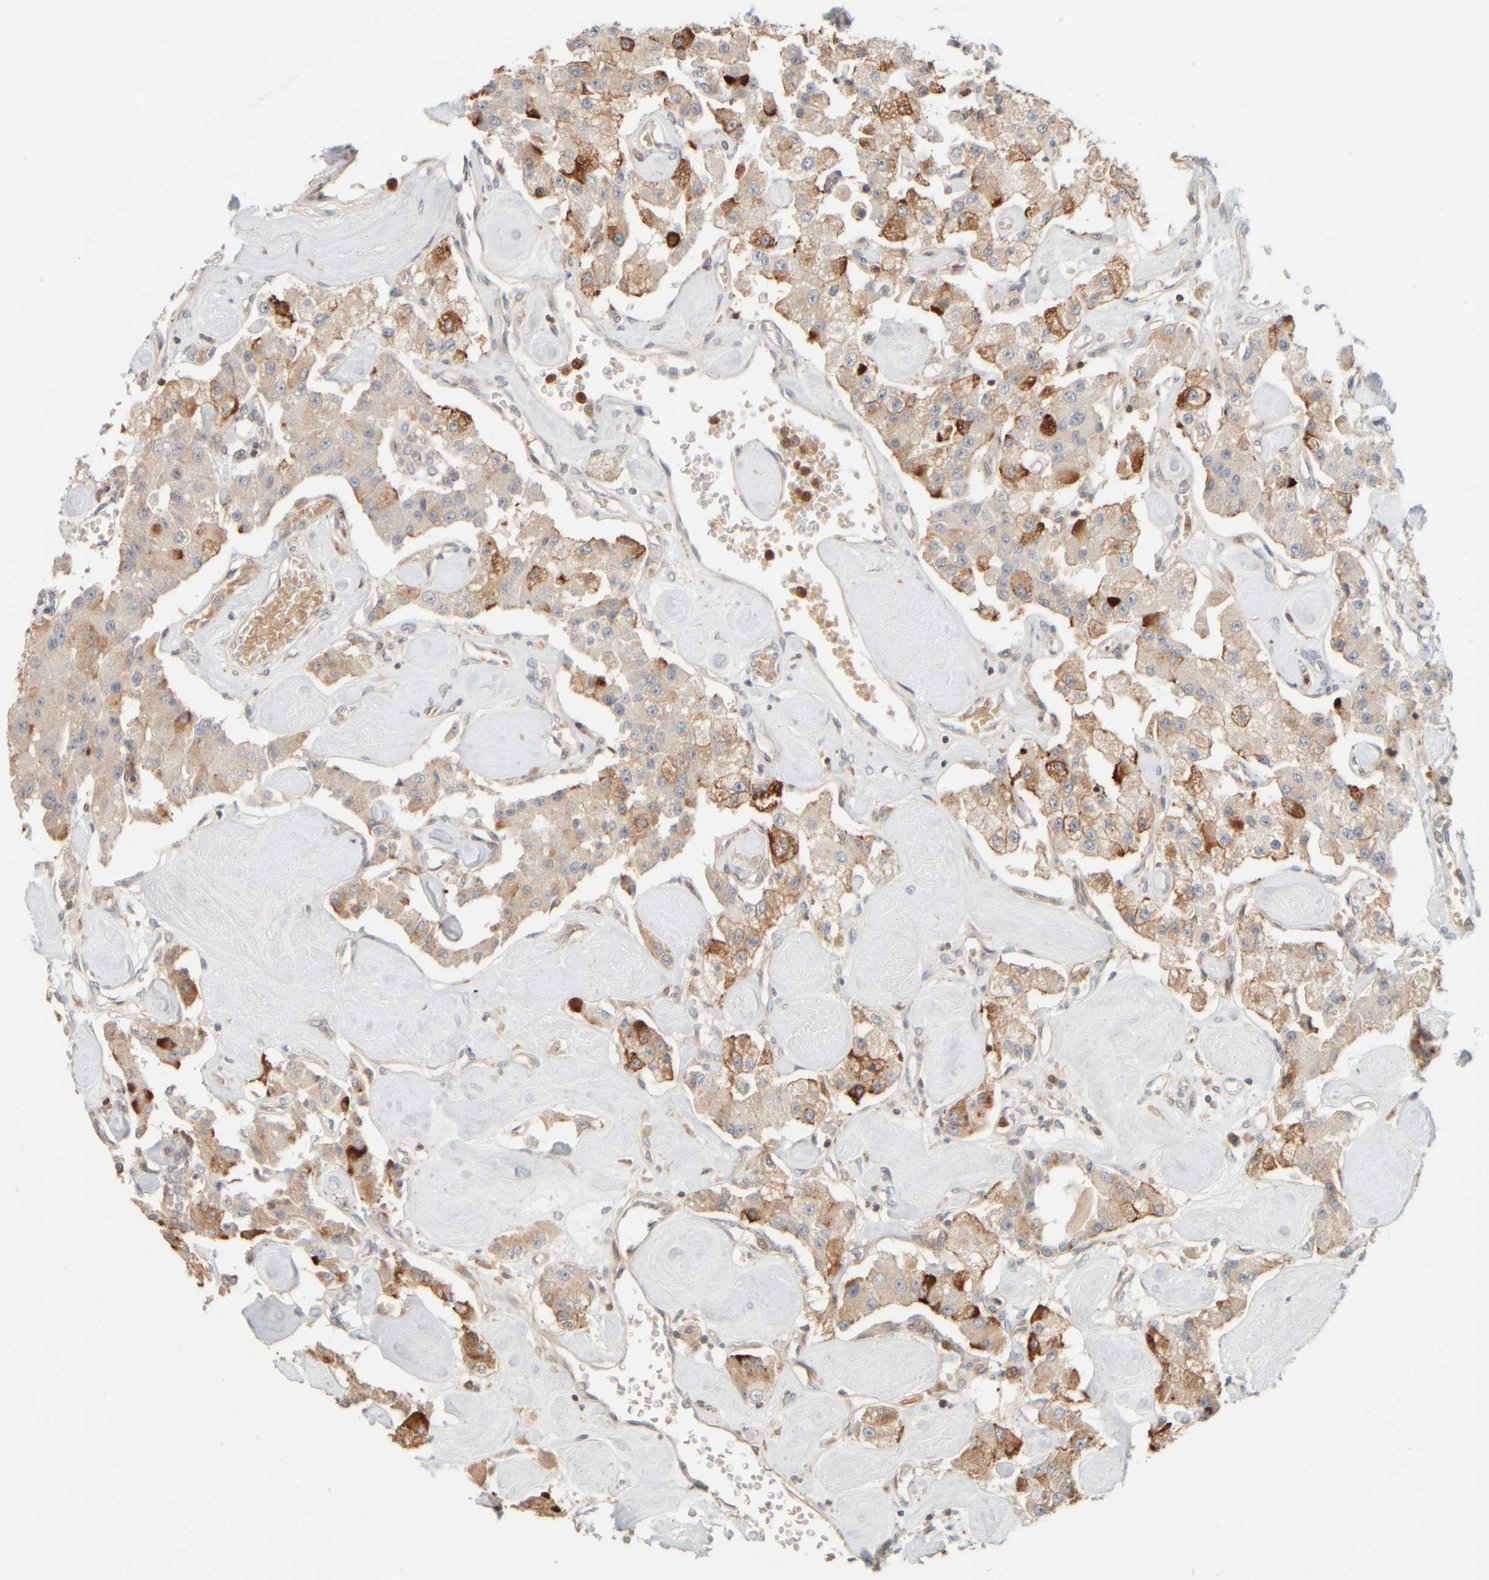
{"staining": {"intensity": "moderate", "quantity": ">75%", "location": "cytoplasmic/membranous"}, "tissue": "carcinoid", "cell_type": "Tumor cells", "image_type": "cancer", "snomed": [{"axis": "morphology", "description": "Carcinoid, malignant, NOS"}, {"axis": "topography", "description": "Pancreas"}], "caption": "DAB immunohistochemical staining of malignant carcinoid reveals moderate cytoplasmic/membranous protein staining in approximately >75% of tumor cells. Nuclei are stained in blue.", "gene": "PTGES3L-AARSD1", "patient": {"sex": "male", "age": 41}}